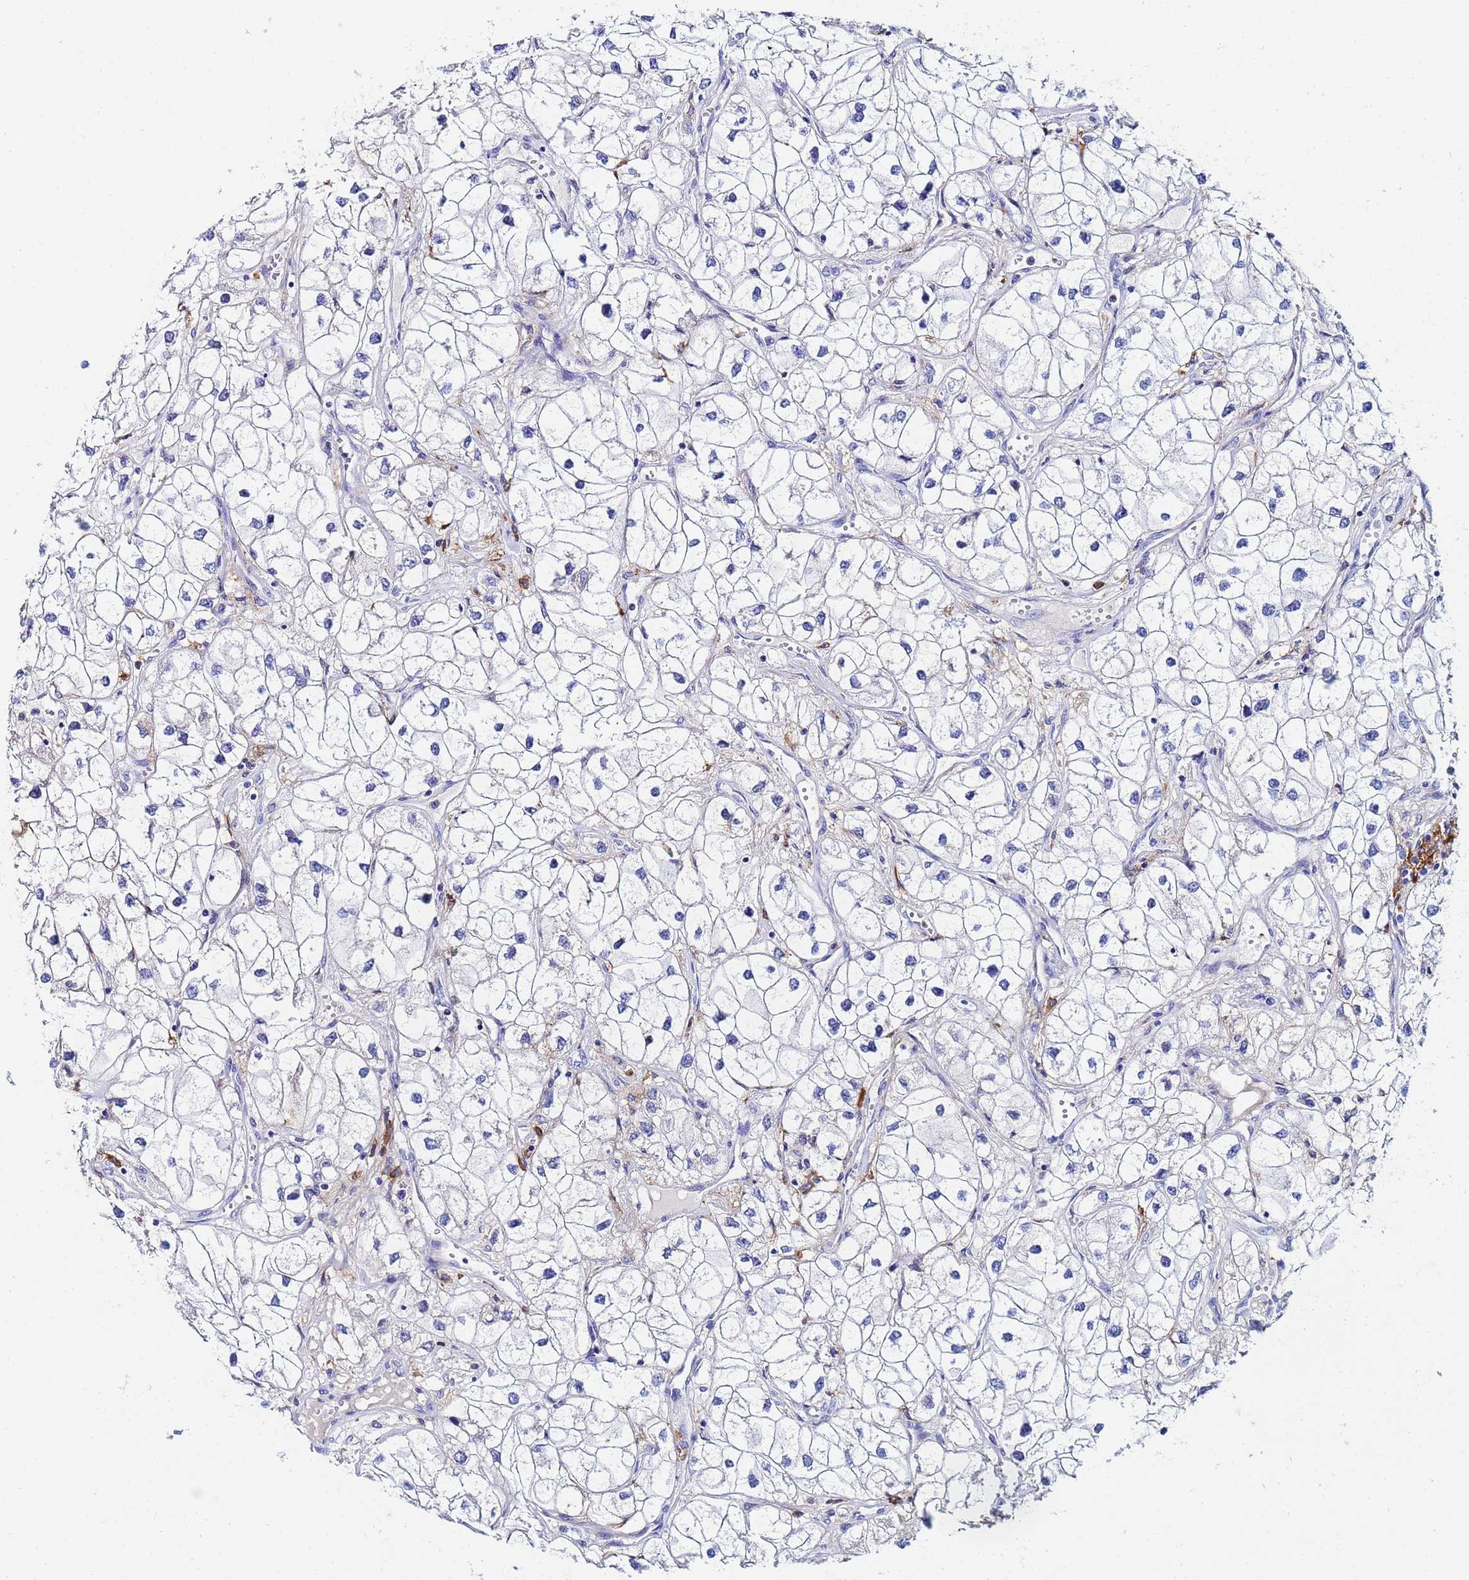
{"staining": {"intensity": "negative", "quantity": "none", "location": "none"}, "tissue": "renal cancer", "cell_type": "Tumor cells", "image_type": "cancer", "snomed": [{"axis": "morphology", "description": "Adenocarcinoma, NOS"}, {"axis": "topography", "description": "Kidney"}], "caption": "There is no significant staining in tumor cells of renal adenocarcinoma.", "gene": "BASP1", "patient": {"sex": "male", "age": 59}}